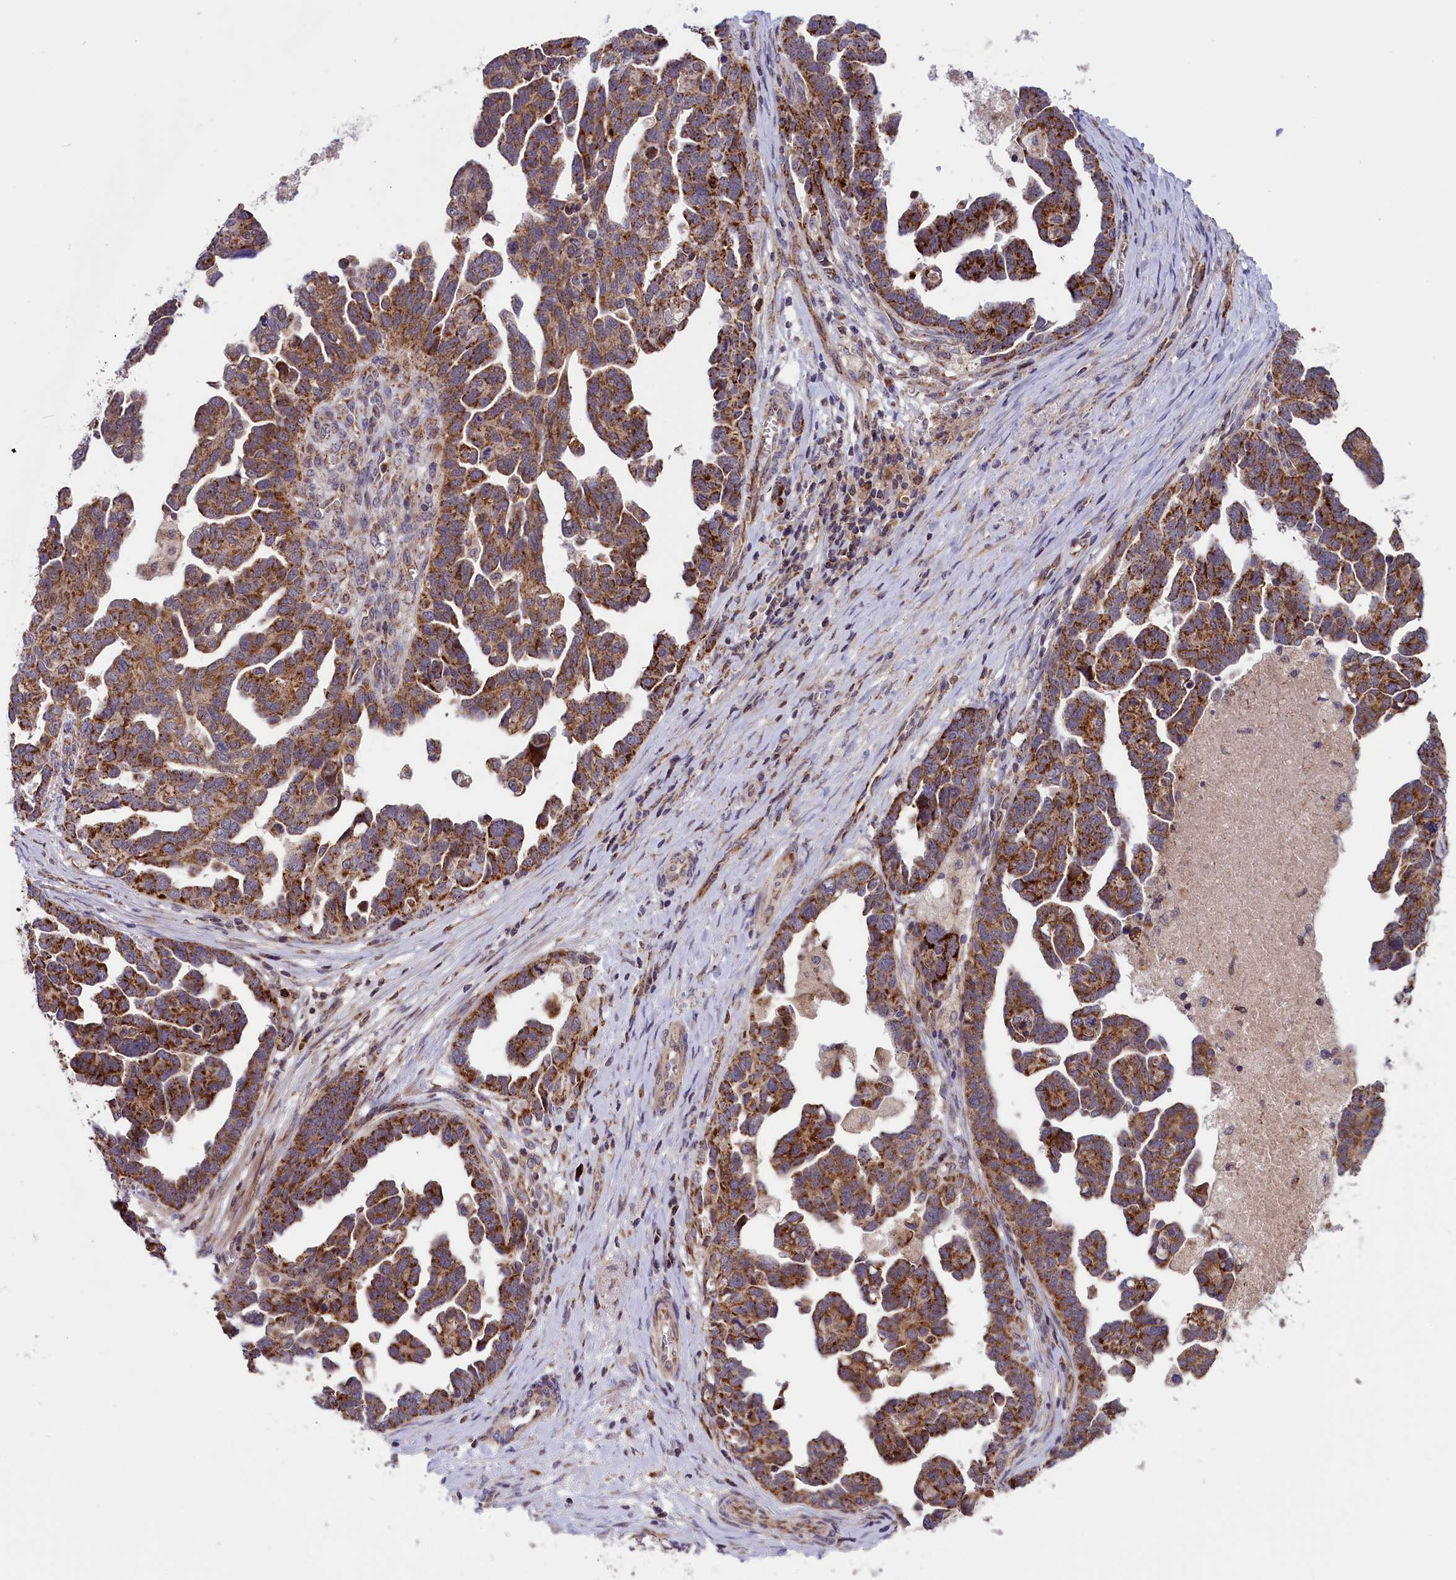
{"staining": {"intensity": "moderate", "quantity": ">75%", "location": "cytoplasmic/membranous"}, "tissue": "ovarian cancer", "cell_type": "Tumor cells", "image_type": "cancer", "snomed": [{"axis": "morphology", "description": "Cystadenocarcinoma, serous, NOS"}, {"axis": "topography", "description": "Ovary"}], "caption": "Tumor cells show medium levels of moderate cytoplasmic/membranous expression in about >75% of cells in ovarian cancer. Nuclei are stained in blue.", "gene": "TIMM44", "patient": {"sex": "female", "age": 54}}